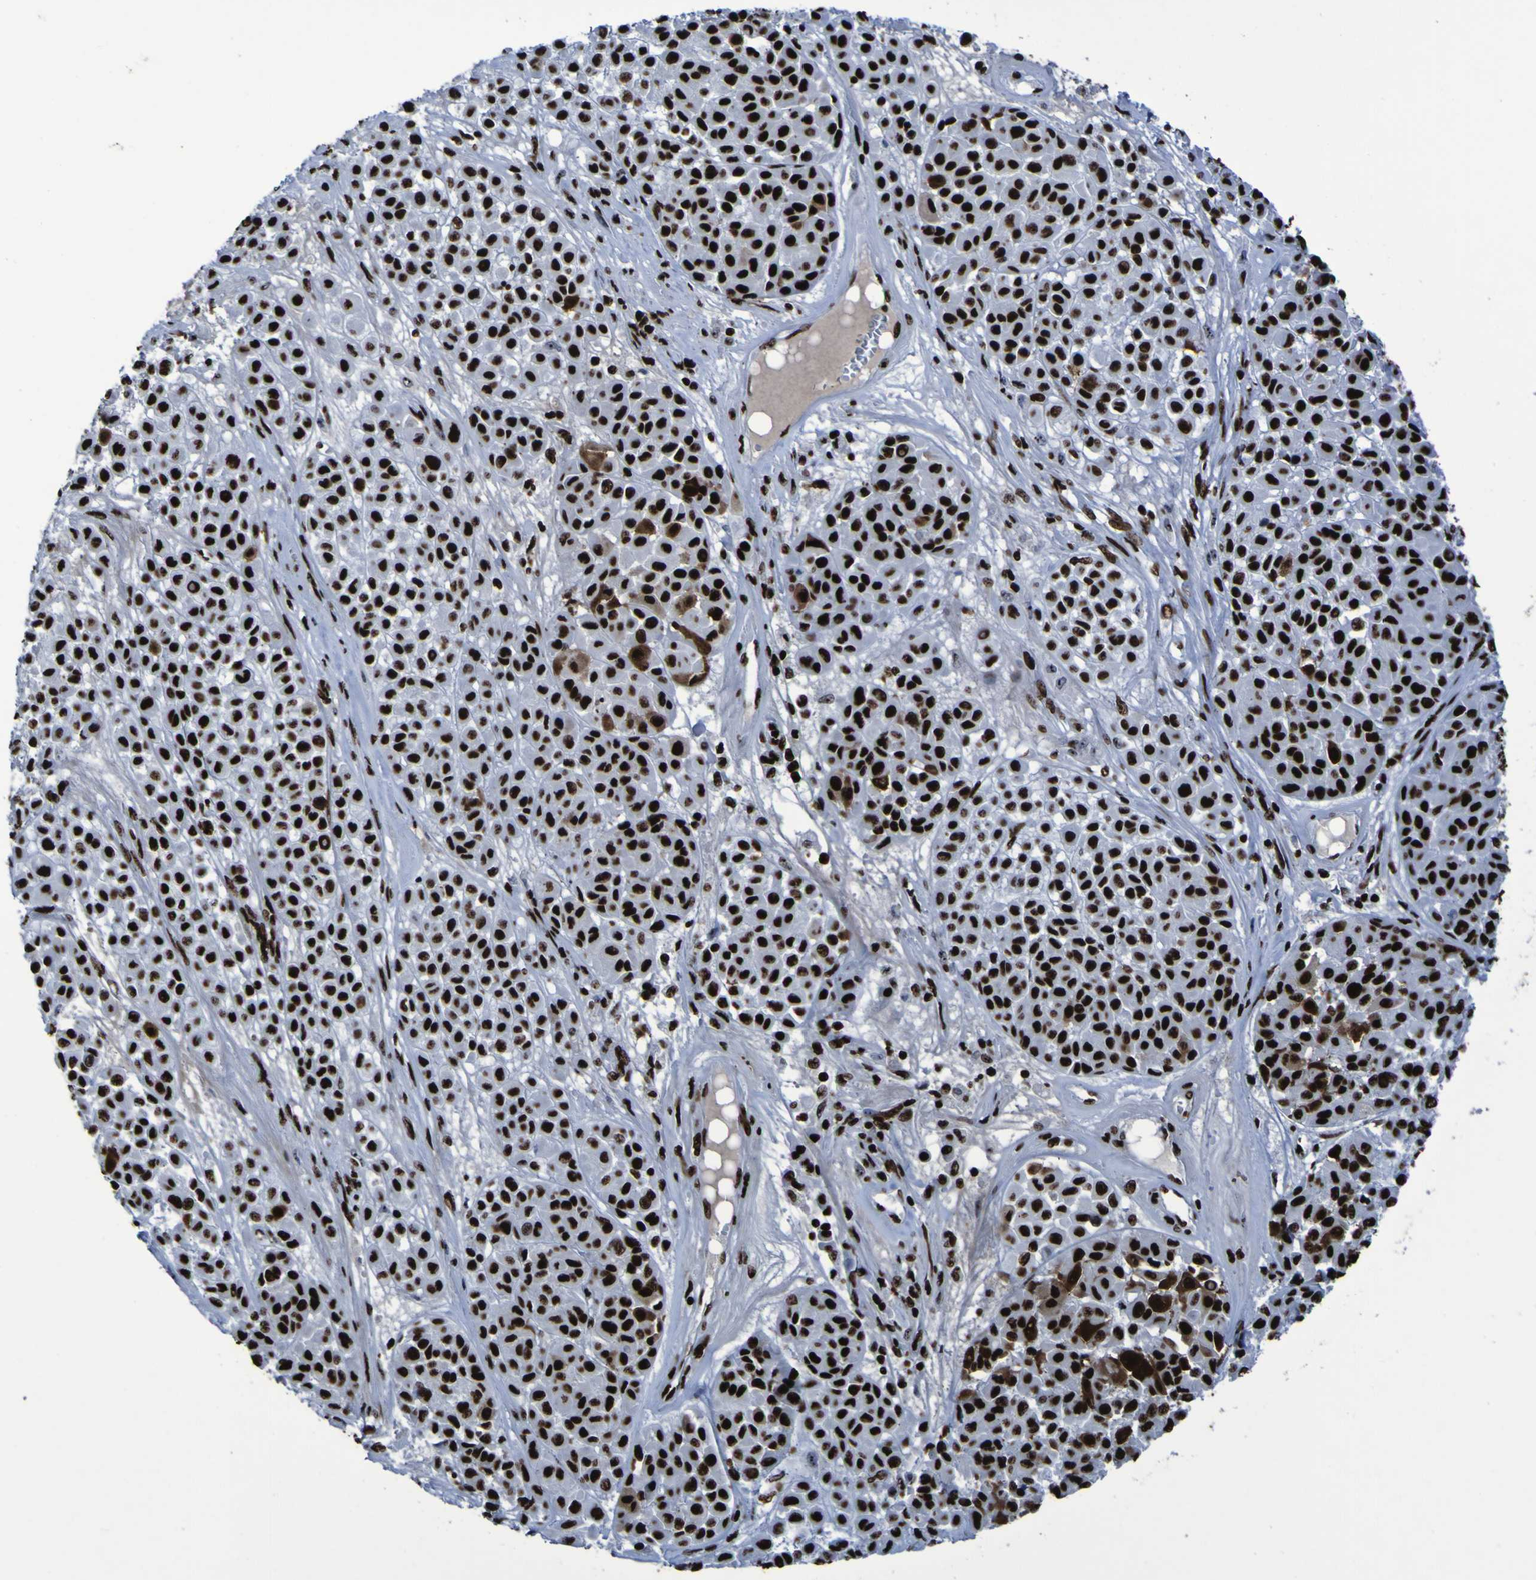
{"staining": {"intensity": "strong", "quantity": ">75%", "location": "cytoplasmic/membranous,nuclear"}, "tissue": "melanoma", "cell_type": "Tumor cells", "image_type": "cancer", "snomed": [{"axis": "morphology", "description": "Malignant melanoma, Metastatic site"}, {"axis": "topography", "description": "Soft tissue"}], "caption": "Immunohistochemical staining of human malignant melanoma (metastatic site) exhibits strong cytoplasmic/membranous and nuclear protein expression in approximately >75% of tumor cells.", "gene": "NPM1", "patient": {"sex": "male", "age": 41}}